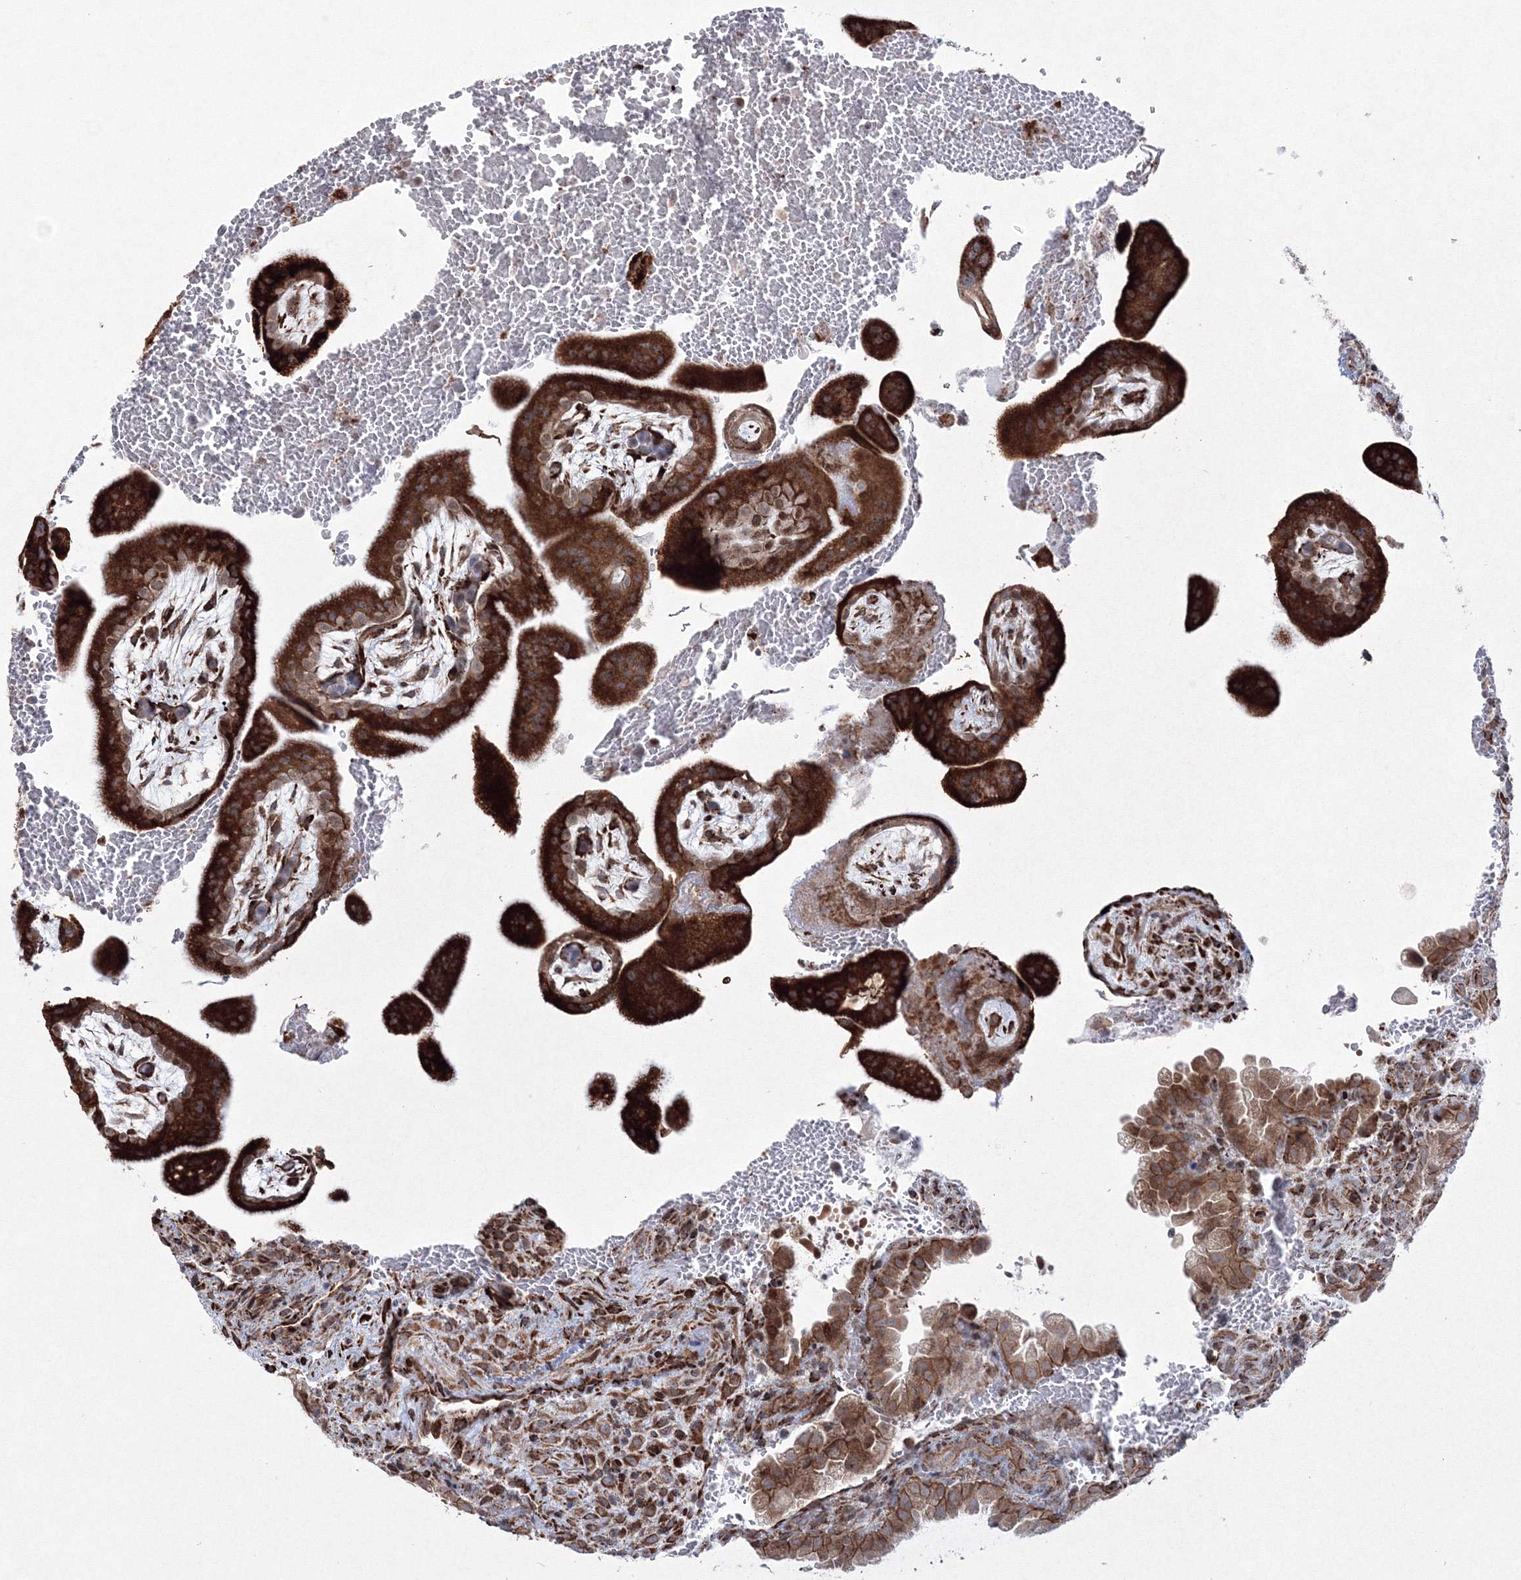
{"staining": {"intensity": "moderate", "quantity": ">75%", "location": "cytoplasmic/membranous"}, "tissue": "placenta", "cell_type": "Decidual cells", "image_type": "normal", "snomed": [{"axis": "morphology", "description": "Normal tissue, NOS"}, {"axis": "topography", "description": "Placenta"}], "caption": "Protein staining displays moderate cytoplasmic/membranous staining in approximately >75% of decidual cells in unremarkable placenta.", "gene": "EFCAB12", "patient": {"sex": "female", "age": 35}}